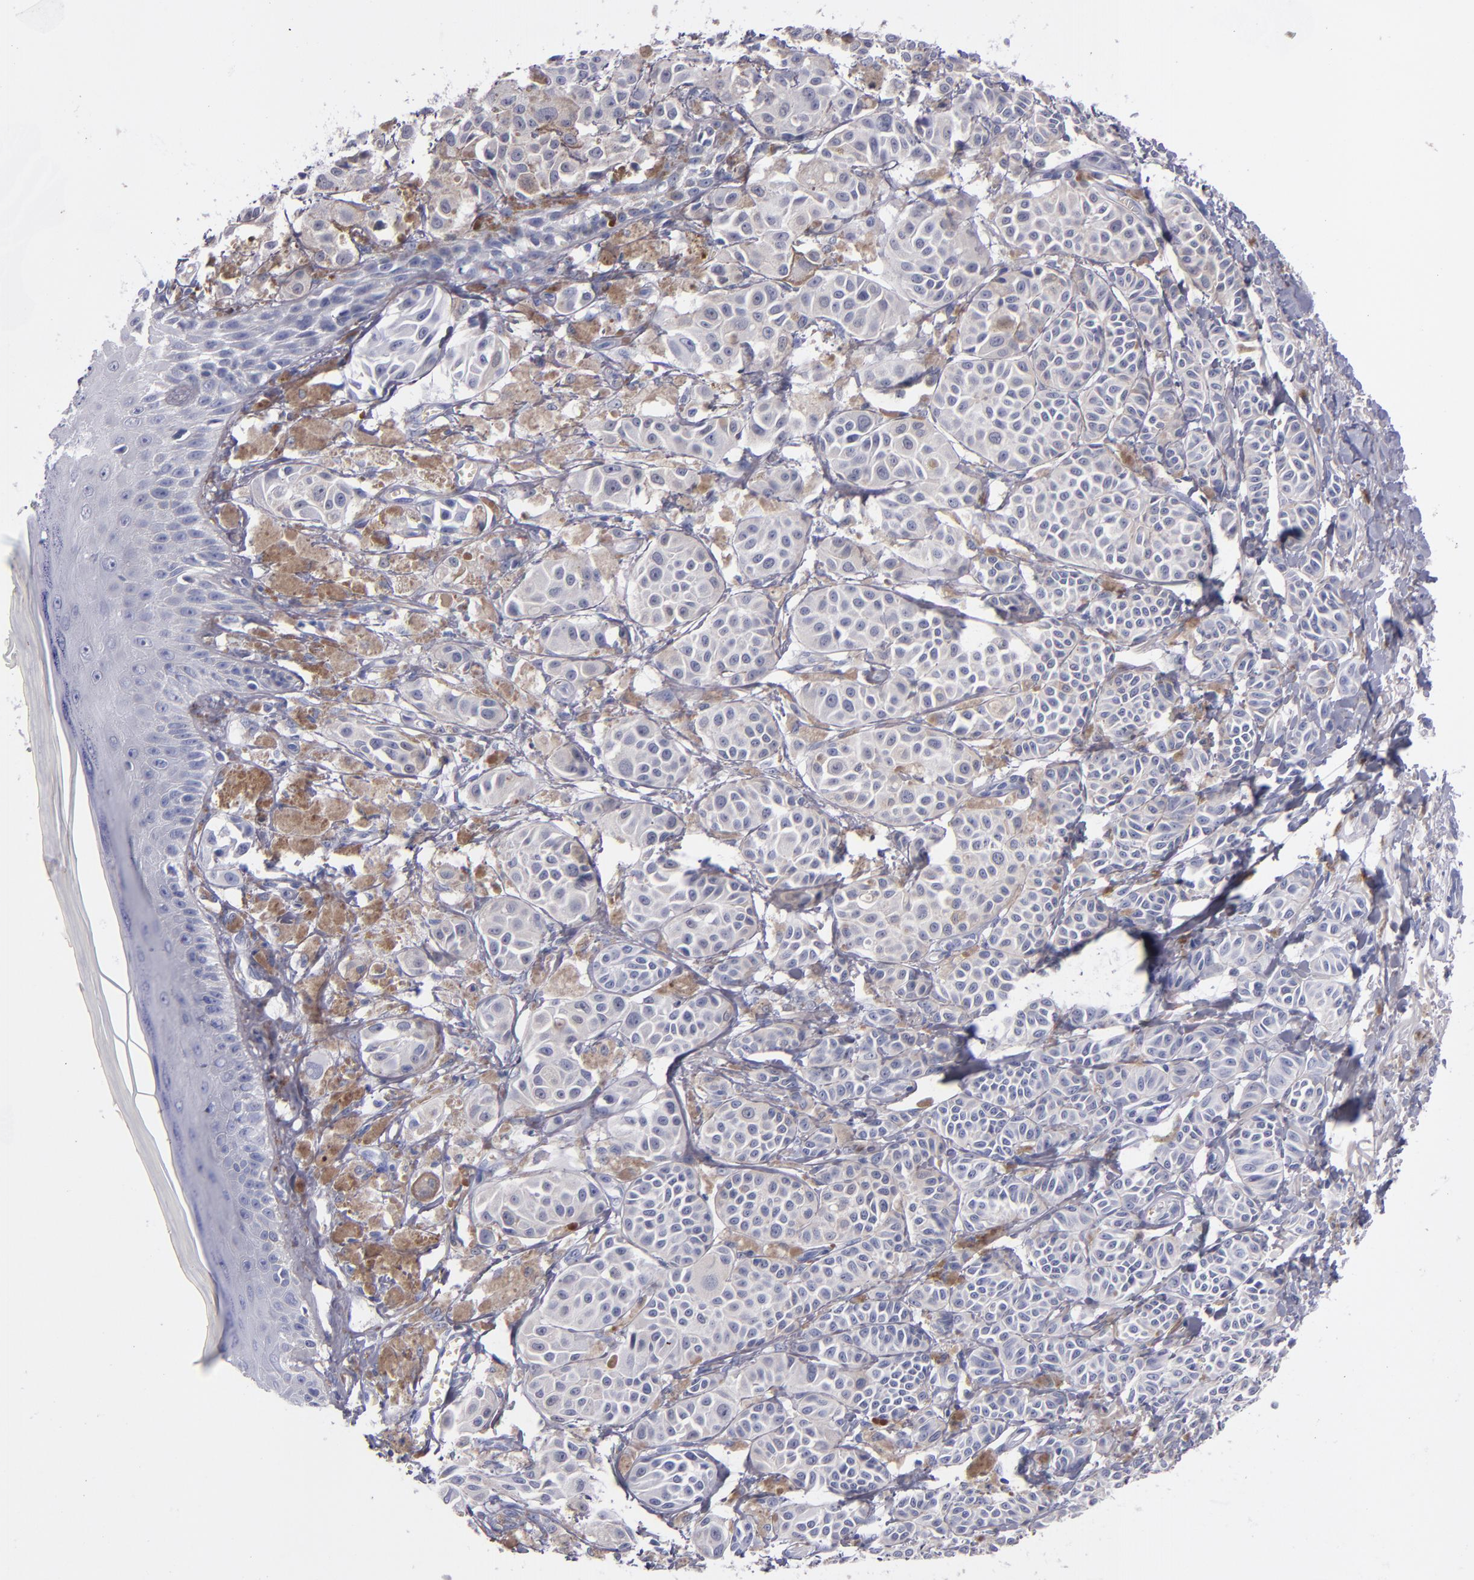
{"staining": {"intensity": "negative", "quantity": "none", "location": "none"}, "tissue": "melanoma", "cell_type": "Tumor cells", "image_type": "cancer", "snomed": [{"axis": "morphology", "description": "Malignant melanoma, NOS"}, {"axis": "topography", "description": "Skin"}], "caption": "DAB (3,3'-diaminobenzidine) immunohistochemical staining of malignant melanoma reveals no significant positivity in tumor cells.", "gene": "CD38", "patient": {"sex": "male", "age": 76}}